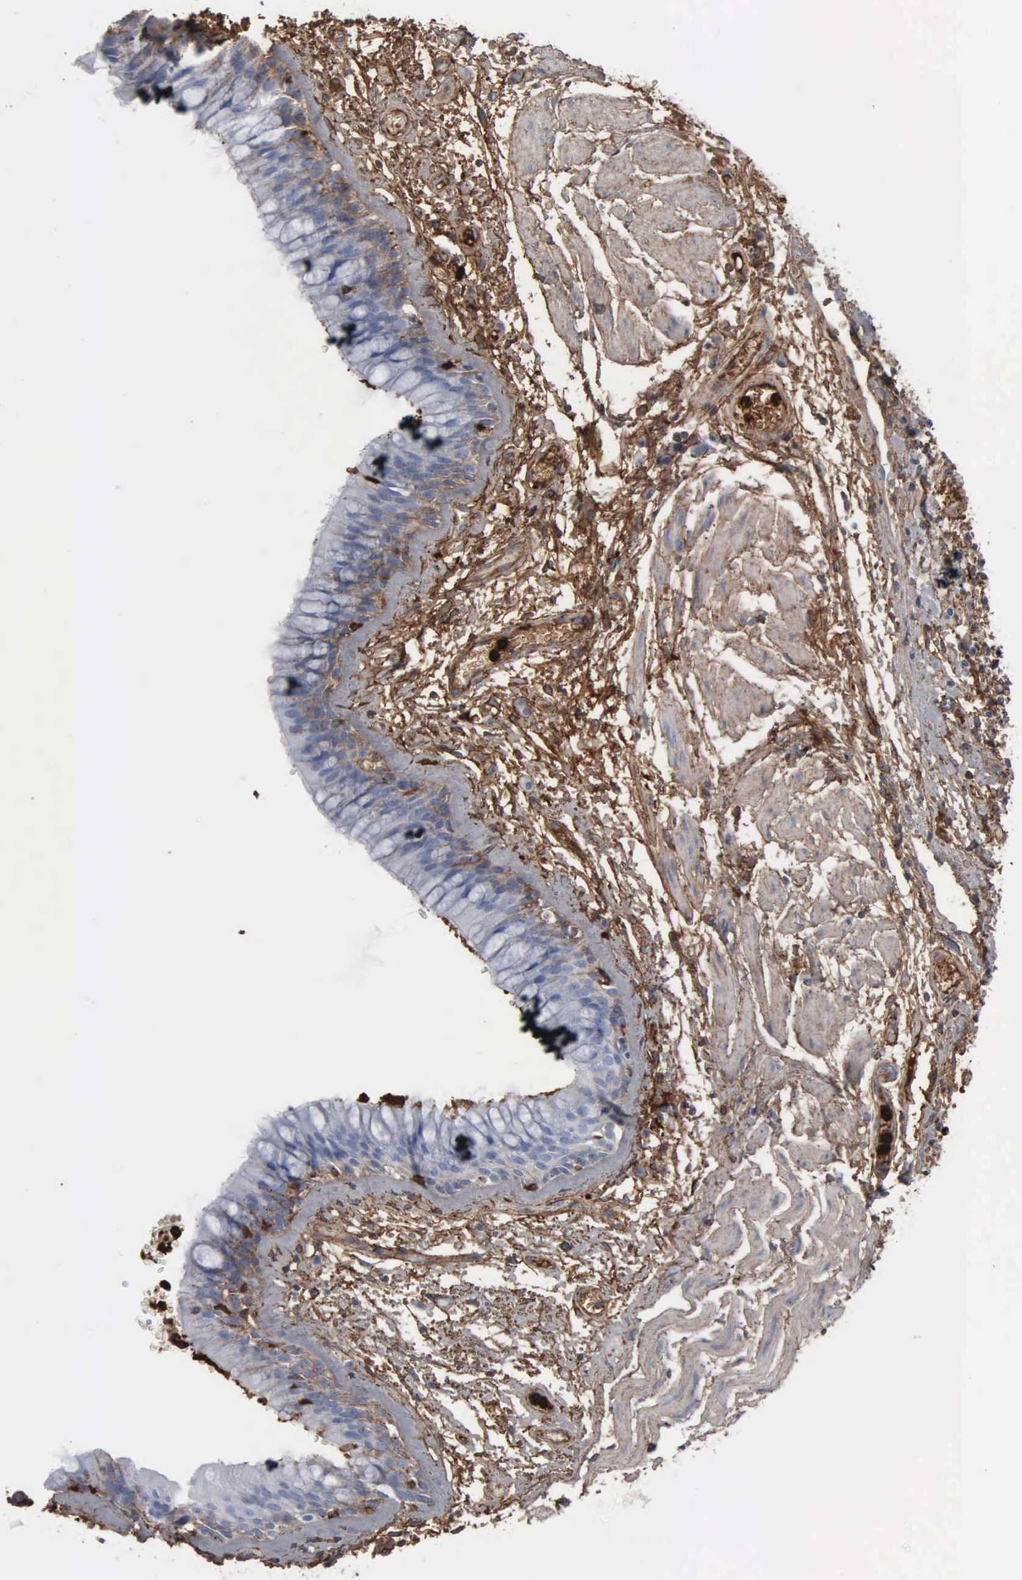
{"staining": {"intensity": "weak", "quantity": "25%-75%", "location": "cytoplasmic/membranous"}, "tissue": "bronchus", "cell_type": "Respiratory epithelial cells", "image_type": "normal", "snomed": [{"axis": "morphology", "description": "Normal tissue, NOS"}, {"axis": "topography", "description": "Bronchus"}, {"axis": "topography", "description": "Lung"}], "caption": "Bronchus stained for a protein demonstrates weak cytoplasmic/membranous positivity in respiratory epithelial cells.", "gene": "FN1", "patient": {"sex": "female", "age": 57}}